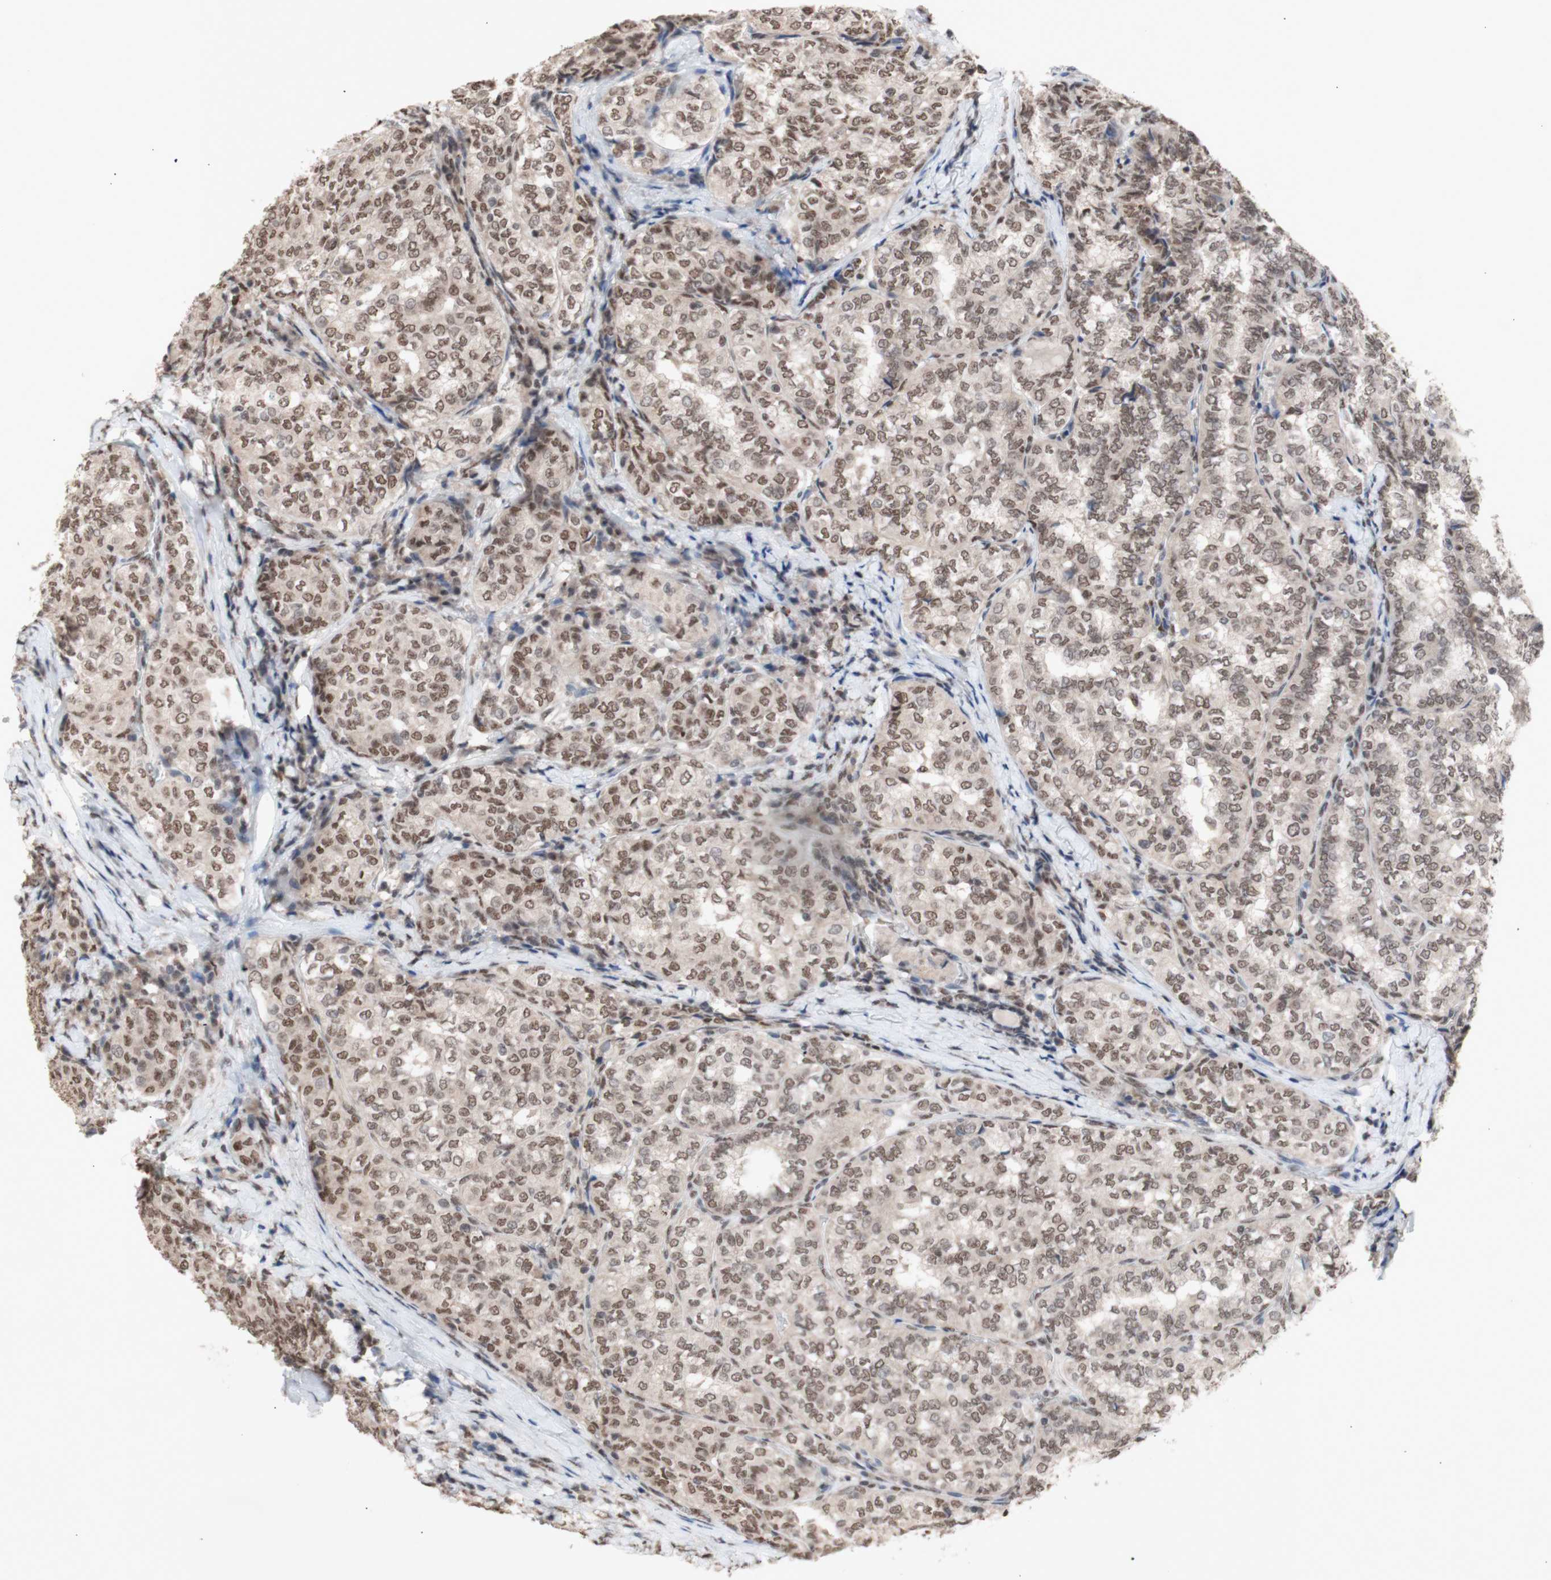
{"staining": {"intensity": "moderate", "quantity": ">75%", "location": "nuclear"}, "tissue": "thyroid cancer", "cell_type": "Tumor cells", "image_type": "cancer", "snomed": [{"axis": "morphology", "description": "Normal tissue, NOS"}, {"axis": "morphology", "description": "Papillary adenocarcinoma, NOS"}, {"axis": "topography", "description": "Thyroid gland"}], "caption": "The image exhibits staining of thyroid cancer (papillary adenocarcinoma), revealing moderate nuclear protein positivity (brown color) within tumor cells.", "gene": "SFPQ", "patient": {"sex": "female", "age": 30}}